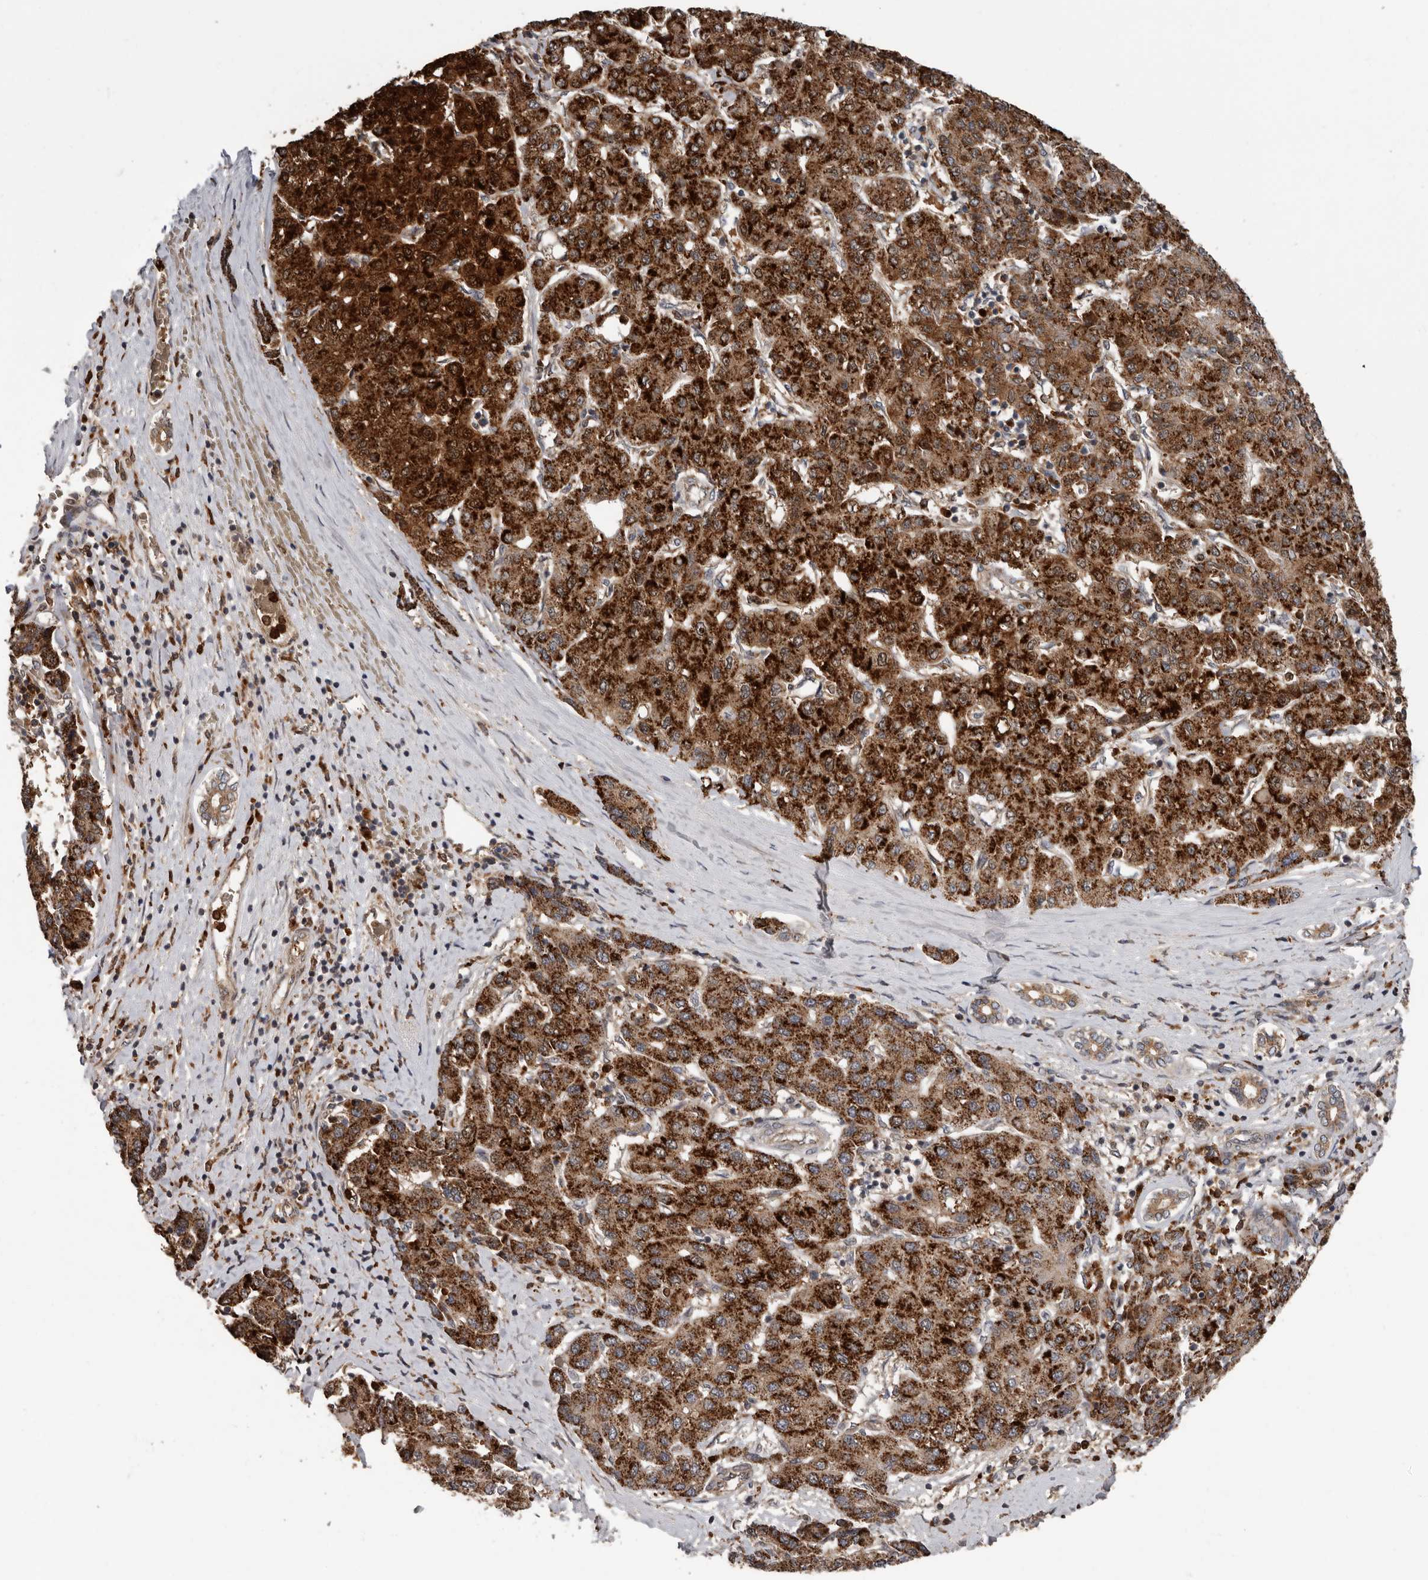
{"staining": {"intensity": "strong", "quantity": ">75%", "location": "cytoplasmic/membranous"}, "tissue": "liver cancer", "cell_type": "Tumor cells", "image_type": "cancer", "snomed": [{"axis": "morphology", "description": "Carcinoma, Hepatocellular, NOS"}, {"axis": "topography", "description": "Liver"}], "caption": "Immunohistochemistry of human liver cancer (hepatocellular carcinoma) exhibits high levels of strong cytoplasmic/membranous positivity in about >75% of tumor cells.", "gene": "FGFR4", "patient": {"sex": "male", "age": 65}}